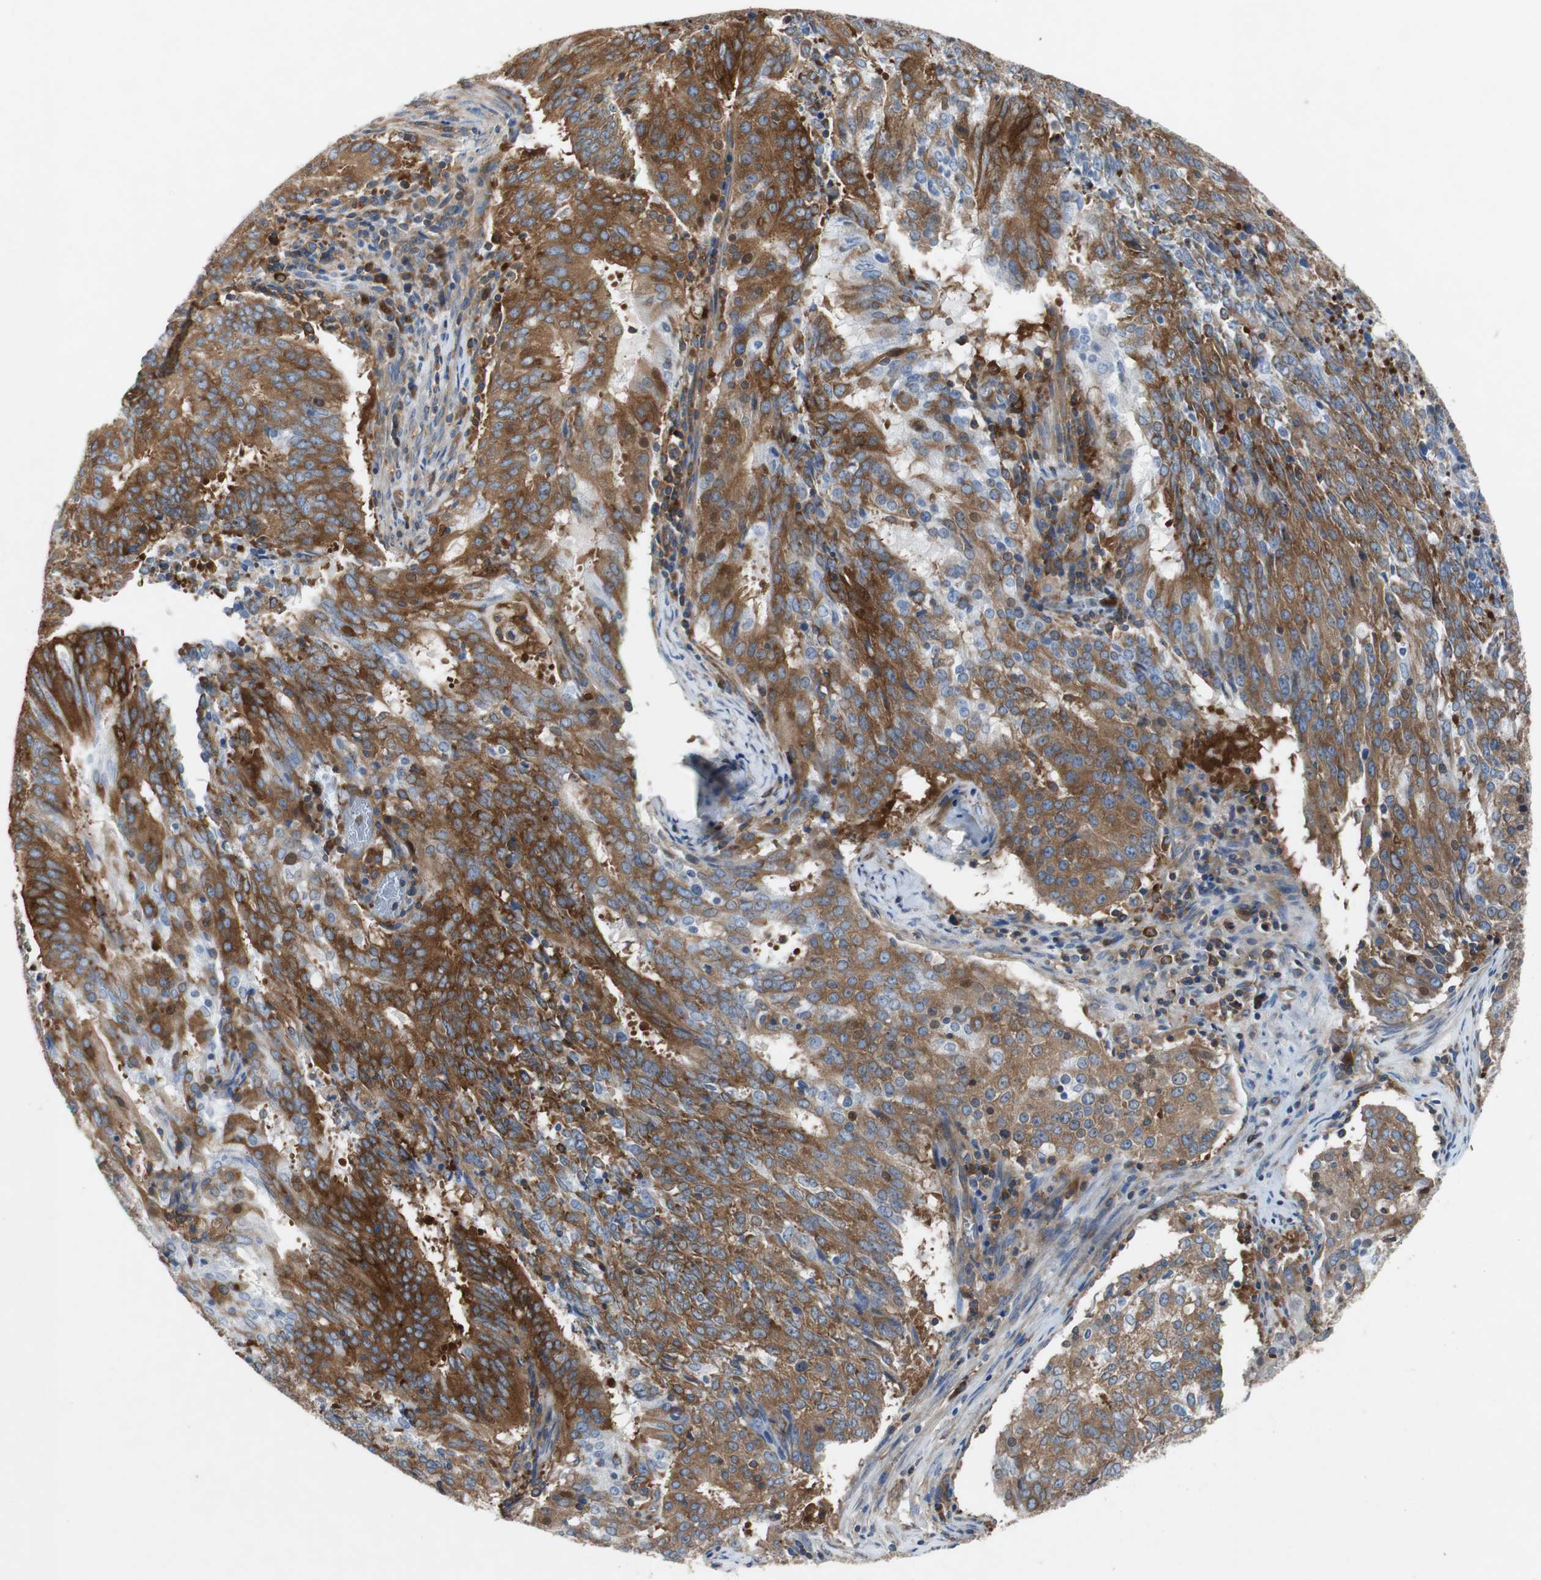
{"staining": {"intensity": "strong", "quantity": ">75%", "location": "cytoplasmic/membranous"}, "tissue": "cervical cancer", "cell_type": "Tumor cells", "image_type": "cancer", "snomed": [{"axis": "morphology", "description": "Adenocarcinoma, NOS"}, {"axis": "topography", "description": "Cervix"}], "caption": "Protein expression by IHC exhibits strong cytoplasmic/membranous expression in about >75% of tumor cells in cervical adenocarcinoma. The staining was performed using DAB (3,3'-diaminobenzidine) to visualize the protein expression in brown, while the nuclei were stained in blue with hematoxylin (Magnification: 20x).", "gene": "GYS1", "patient": {"sex": "female", "age": 44}}